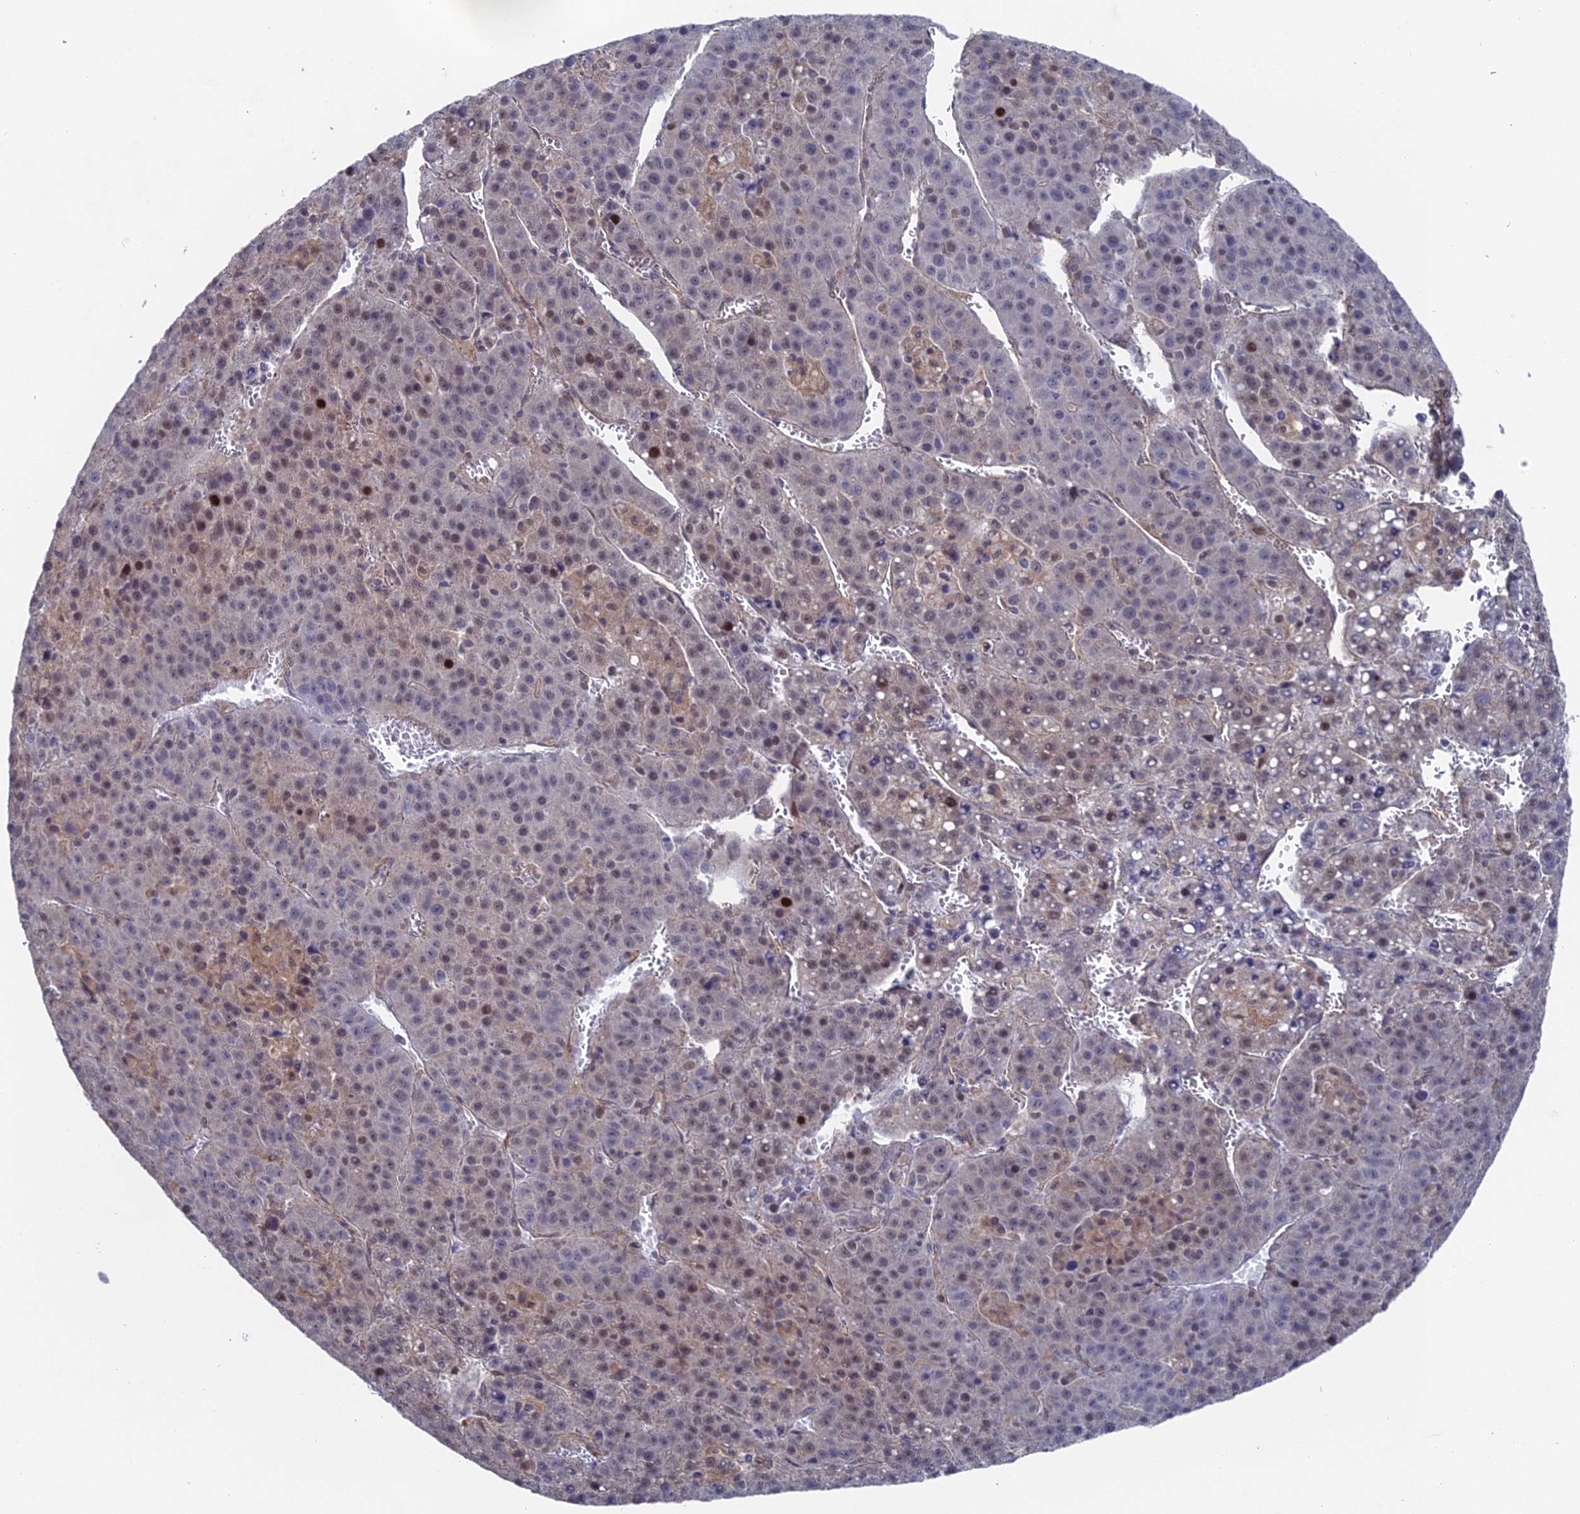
{"staining": {"intensity": "weak", "quantity": "<25%", "location": "cytoplasmic/membranous"}, "tissue": "liver cancer", "cell_type": "Tumor cells", "image_type": "cancer", "snomed": [{"axis": "morphology", "description": "Carcinoma, Hepatocellular, NOS"}, {"axis": "topography", "description": "Liver"}], "caption": "Tumor cells are negative for protein expression in human hepatocellular carcinoma (liver). (Immunohistochemistry (ihc), brightfield microscopy, high magnification).", "gene": "UNC5D", "patient": {"sex": "female", "age": 53}}